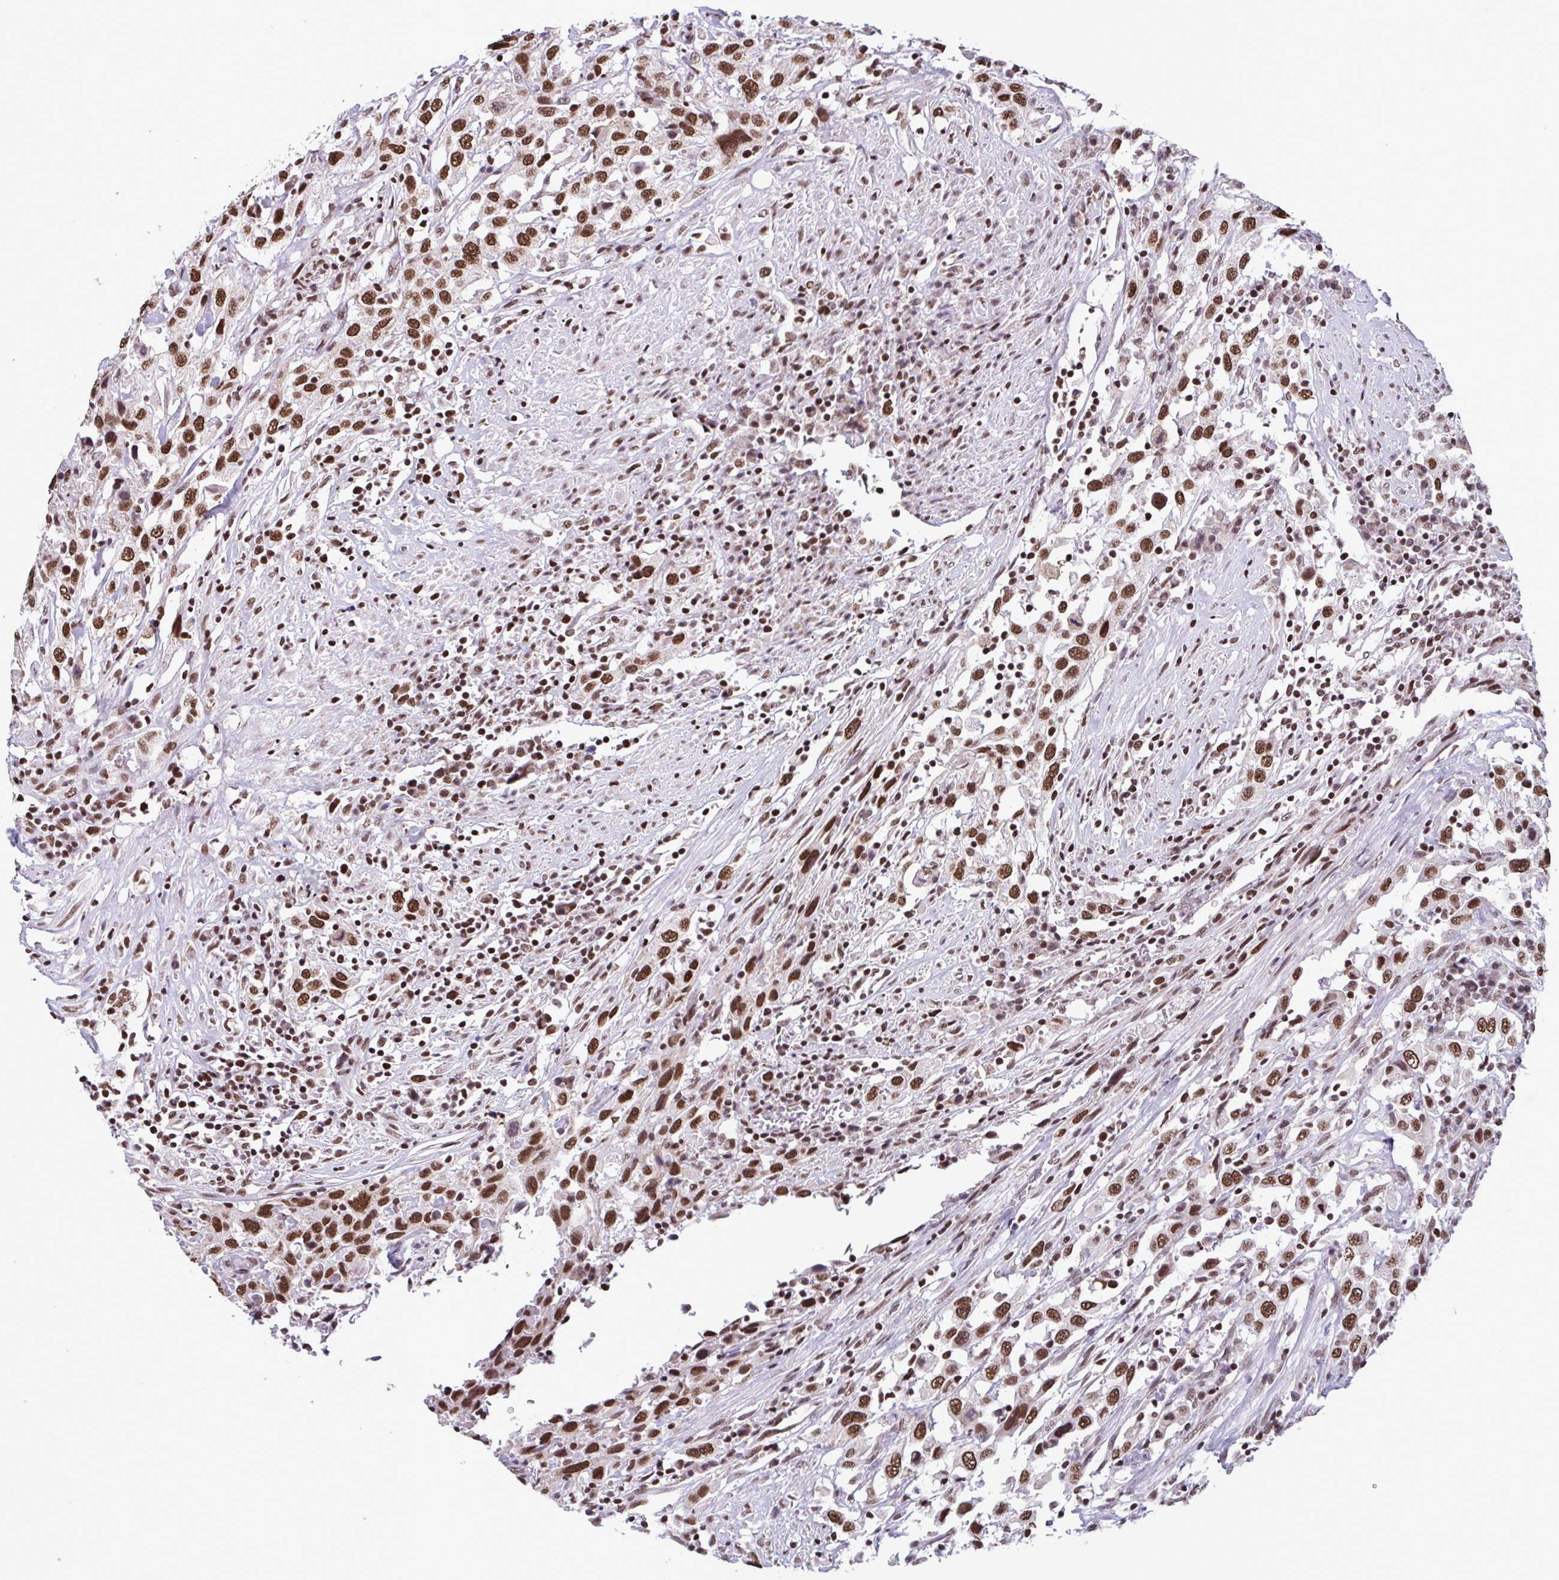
{"staining": {"intensity": "strong", "quantity": ">75%", "location": "nuclear"}, "tissue": "urothelial cancer", "cell_type": "Tumor cells", "image_type": "cancer", "snomed": [{"axis": "morphology", "description": "Urothelial carcinoma, High grade"}, {"axis": "topography", "description": "Urinary bladder"}], "caption": "Urothelial cancer was stained to show a protein in brown. There is high levels of strong nuclear staining in approximately >75% of tumor cells. (DAB IHC with brightfield microscopy, high magnification).", "gene": "TIMM21", "patient": {"sex": "male", "age": 61}}